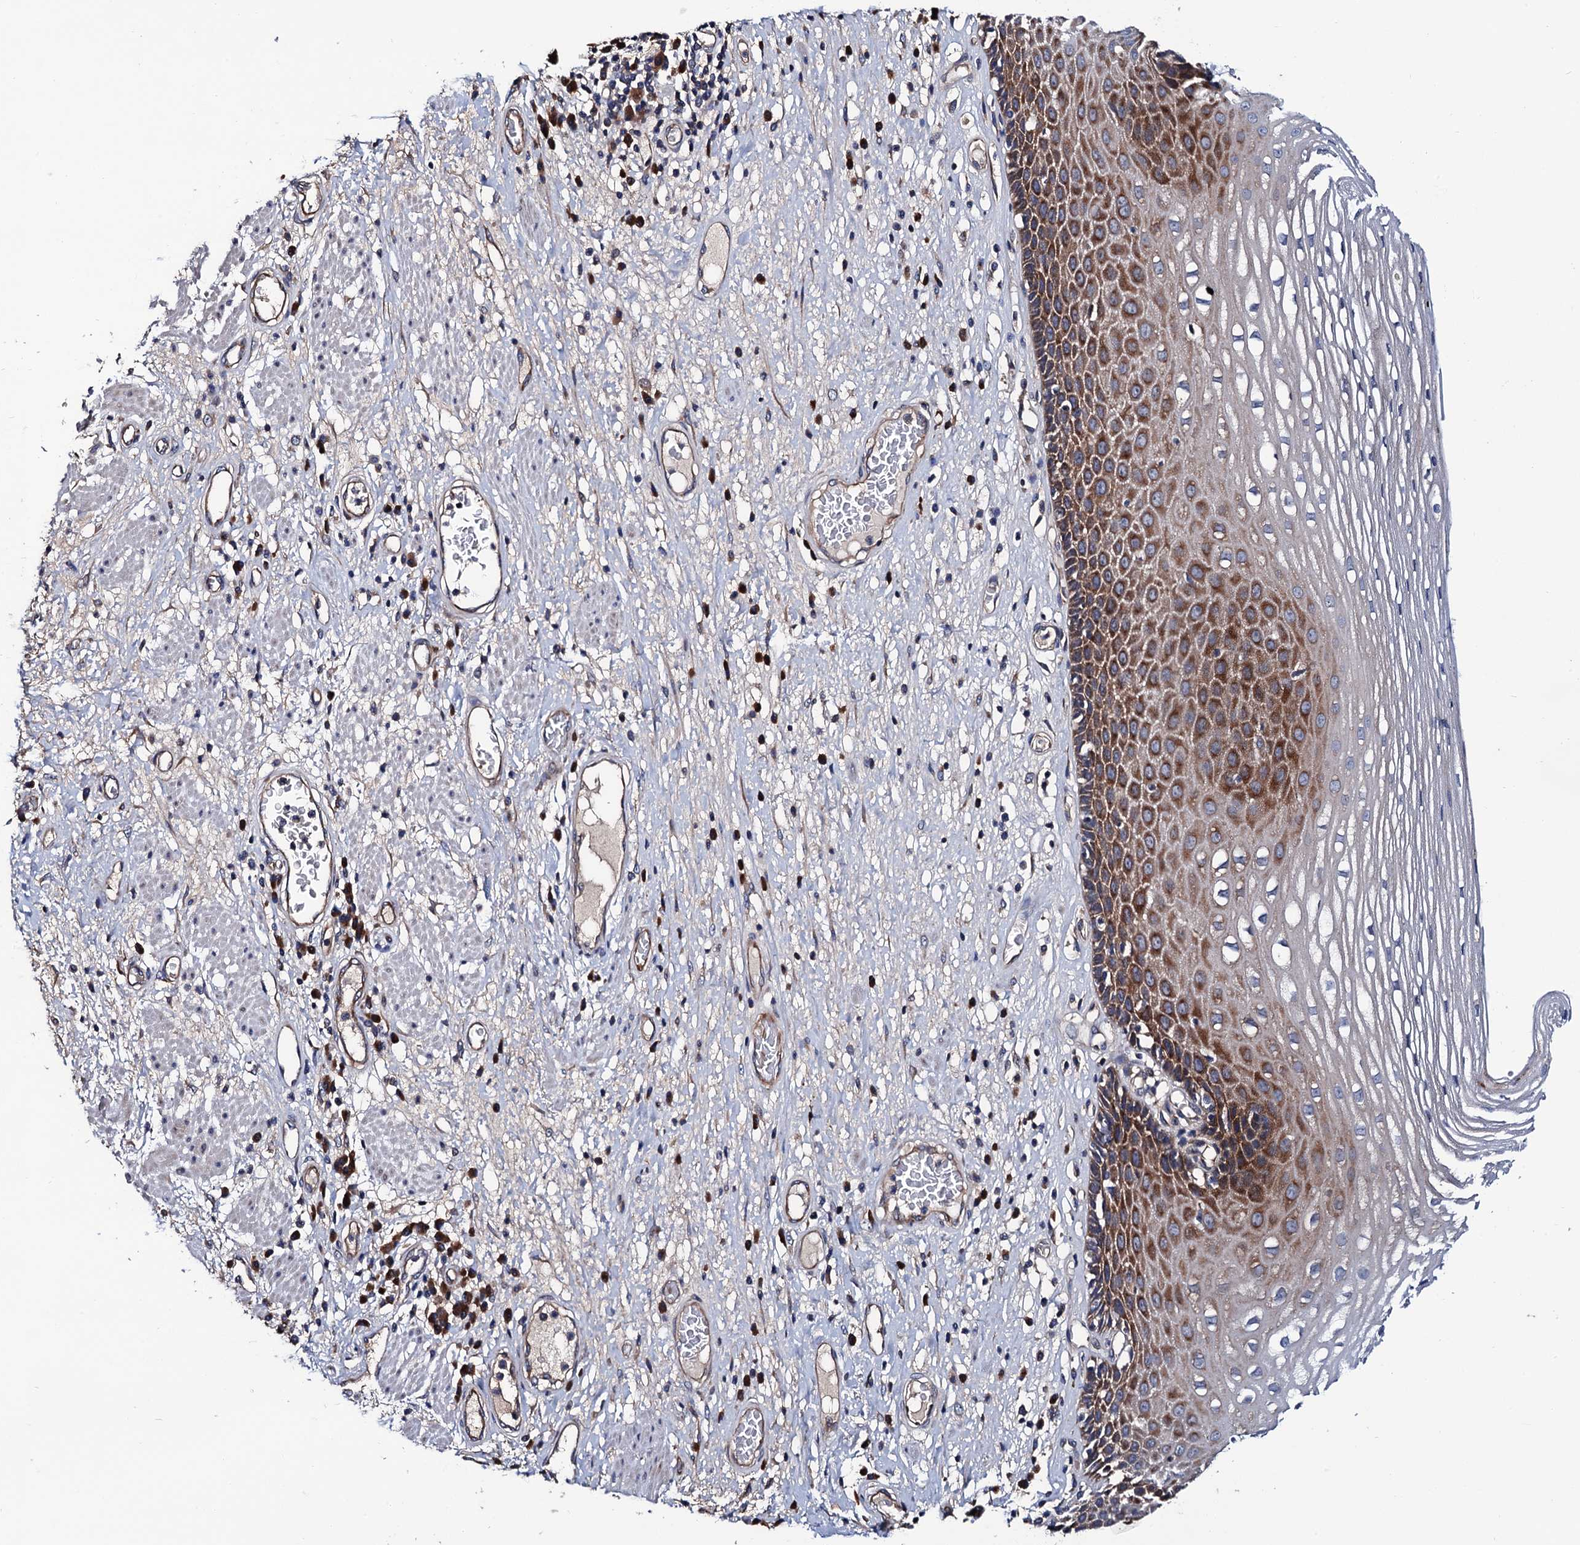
{"staining": {"intensity": "moderate", "quantity": "25%-75%", "location": "cytoplasmic/membranous"}, "tissue": "esophagus", "cell_type": "Squamous epithelial cells", "image_type": "normal", "snomed": [{"axis": "morphology", "description": "Normal tissue, NOS"}, {"axis": "morphology", "description": "Adenocarcinoma, NOS"}, {"axis": "topography", "description": "Esophagus"}], "caption": "Immunohistochemistry (IHC) image of normal human esophagus stained for a protein (brown), which demonstrates medium levels of moderate cytoplasmic/membranous expression in approximately 25%-75% of squamous epithelial cells.", "gene": "TRMT112", "patient": {"sex": "male", "age": 62}}